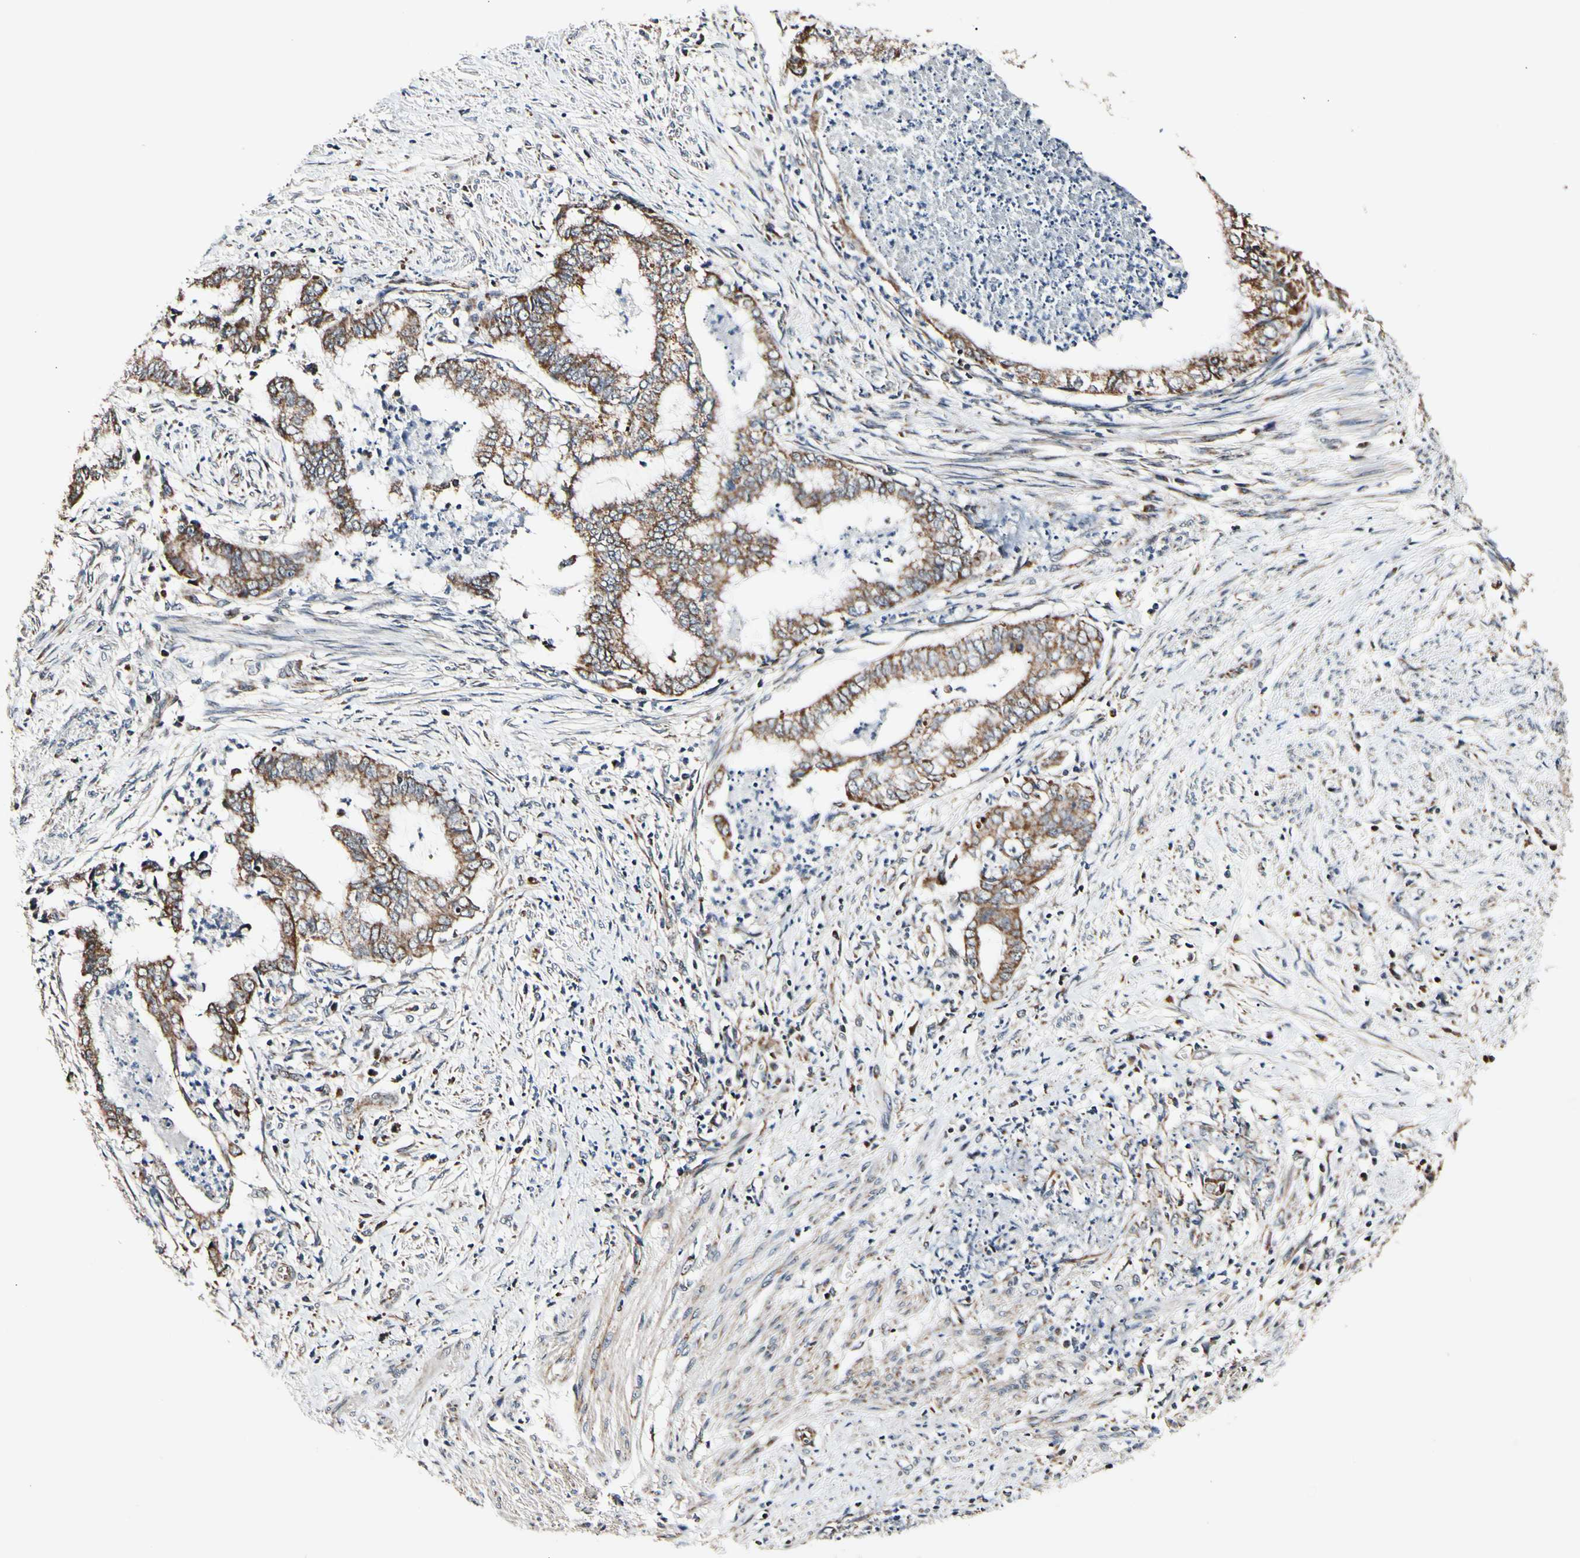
{"staining": {"intensity": "strong", "quantity": ">75%", "location": "cytoplasmic/membranous"}, "tissue": "endometrial cancer", "cell_type": "Tumor cells", "image_type": "cancer", "snomed": [{"axis": "morphology", "description": "Necrosis, NOS"}, {"axis": "morphology", "description": "Adenocarcinoma, NOS"}, {"axis": "topography", "description": "Endometrium"}], "caption": "Immunohistochemical staining of human endometrial cancer reveals high levels of strong cytoplasmic/membranous staining in approximately >75% of tumor cells. The staining was performed using DAB (3,3'-diaminobenzidine), with brown indicating positive protein expression. Nuclei are stained blue with hematoxylin.", "gene": "KHDC4", "patient": {"sex": "female", "age": 79}}